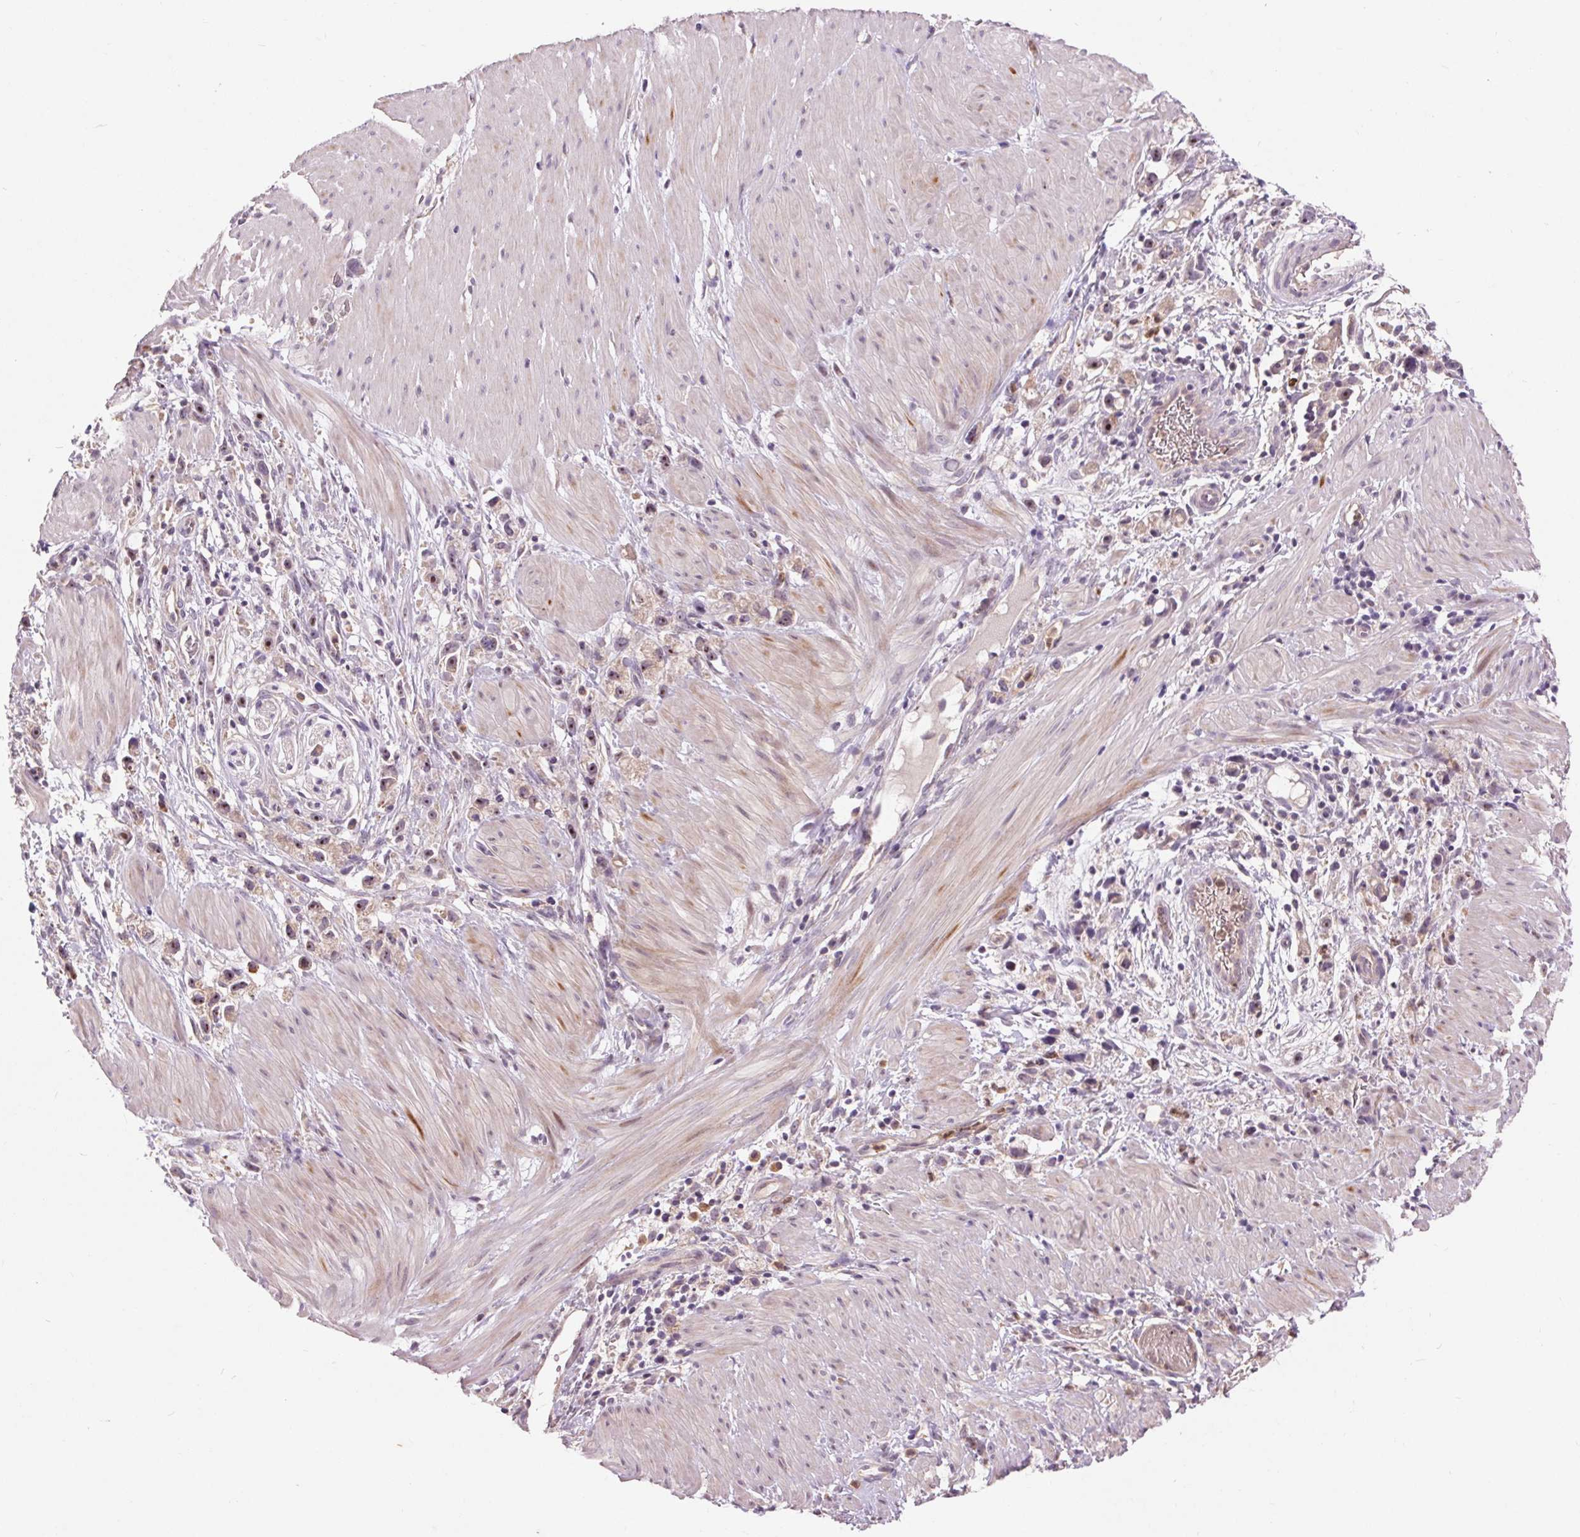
{"staining": {"intensity": "strong", "quantity": "25%-75%", "location": "nuclear"}, "tissue": "stomach cancer", "cell_type": "Tumor cells", "image_type": "cancer", "snomed": [{"axis": "morphology", "description": "Adenocarcinoma, NOS"}, {"axis": "topography", "description": "Stomach"}], "caption": "Adenocarcinoma (stomach) stained with a brown dye reveals strong nuclear positive staining in about 25%-75% of tumor cells.", "gene": "RANBP3L", "patient": {"sex": "female", "age": 59}}